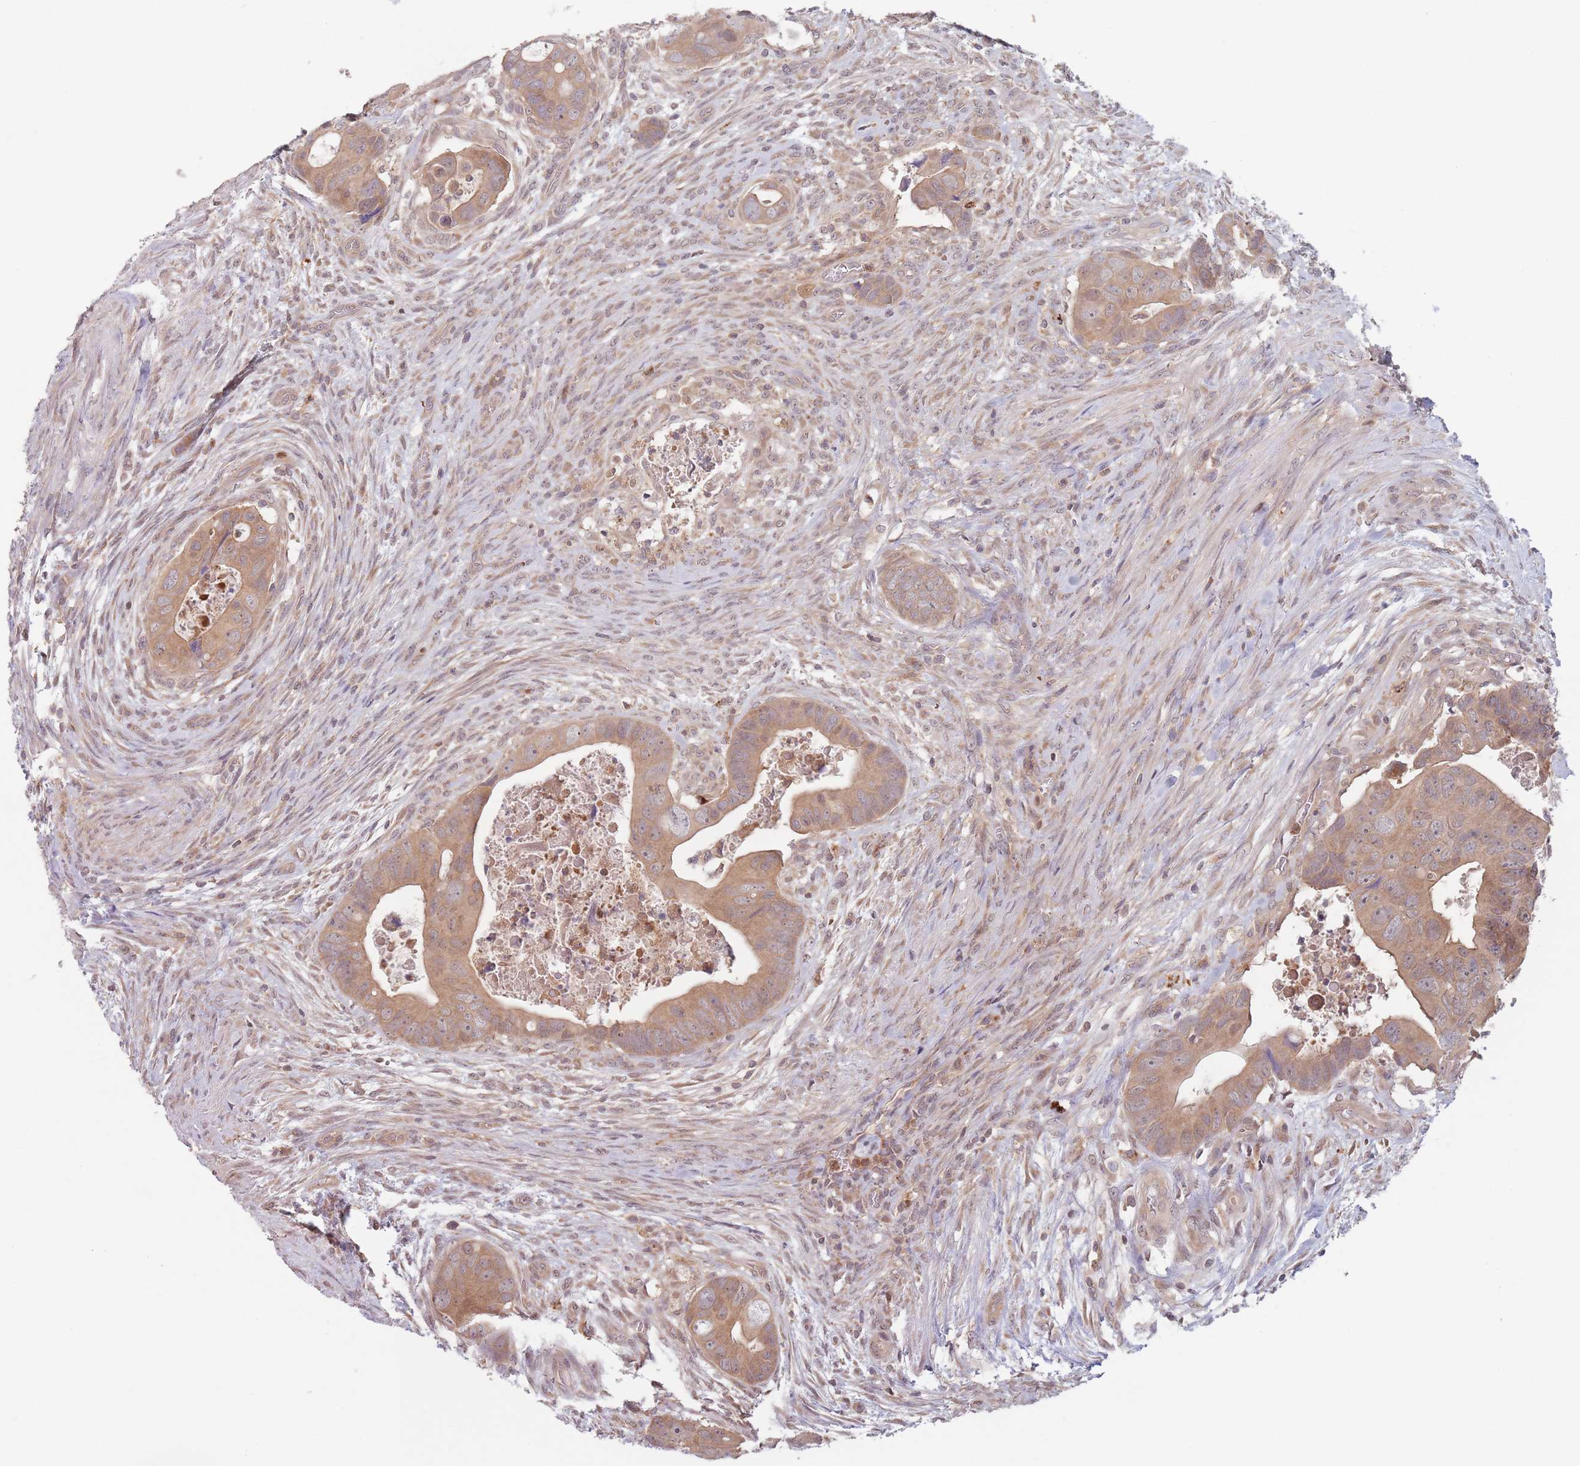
{"staining": {"intensity": "moderate", "quantity": ">75%", "location": "cytoplasmic/membranous"}, "tissue": "colorectal cancer", "cell_type": "Tumor cells", "image_type": "cancer", "snomed": [{"axis": "morphology", "description": "Adenocarcinoma, NOS"}, {"axis": "topography", "description": "Rectum"}], "caption": "Immunohistochemical staining of colorectal adenocarcinoma displays medium levels of moderate cytoplasmic/membranous expression in about >75% of tumor cells. The protein is shown in brown color, while the nuclei are stained blue.", "gene": "PPM1A", "patient": {"sex": "female", "age": 78}}